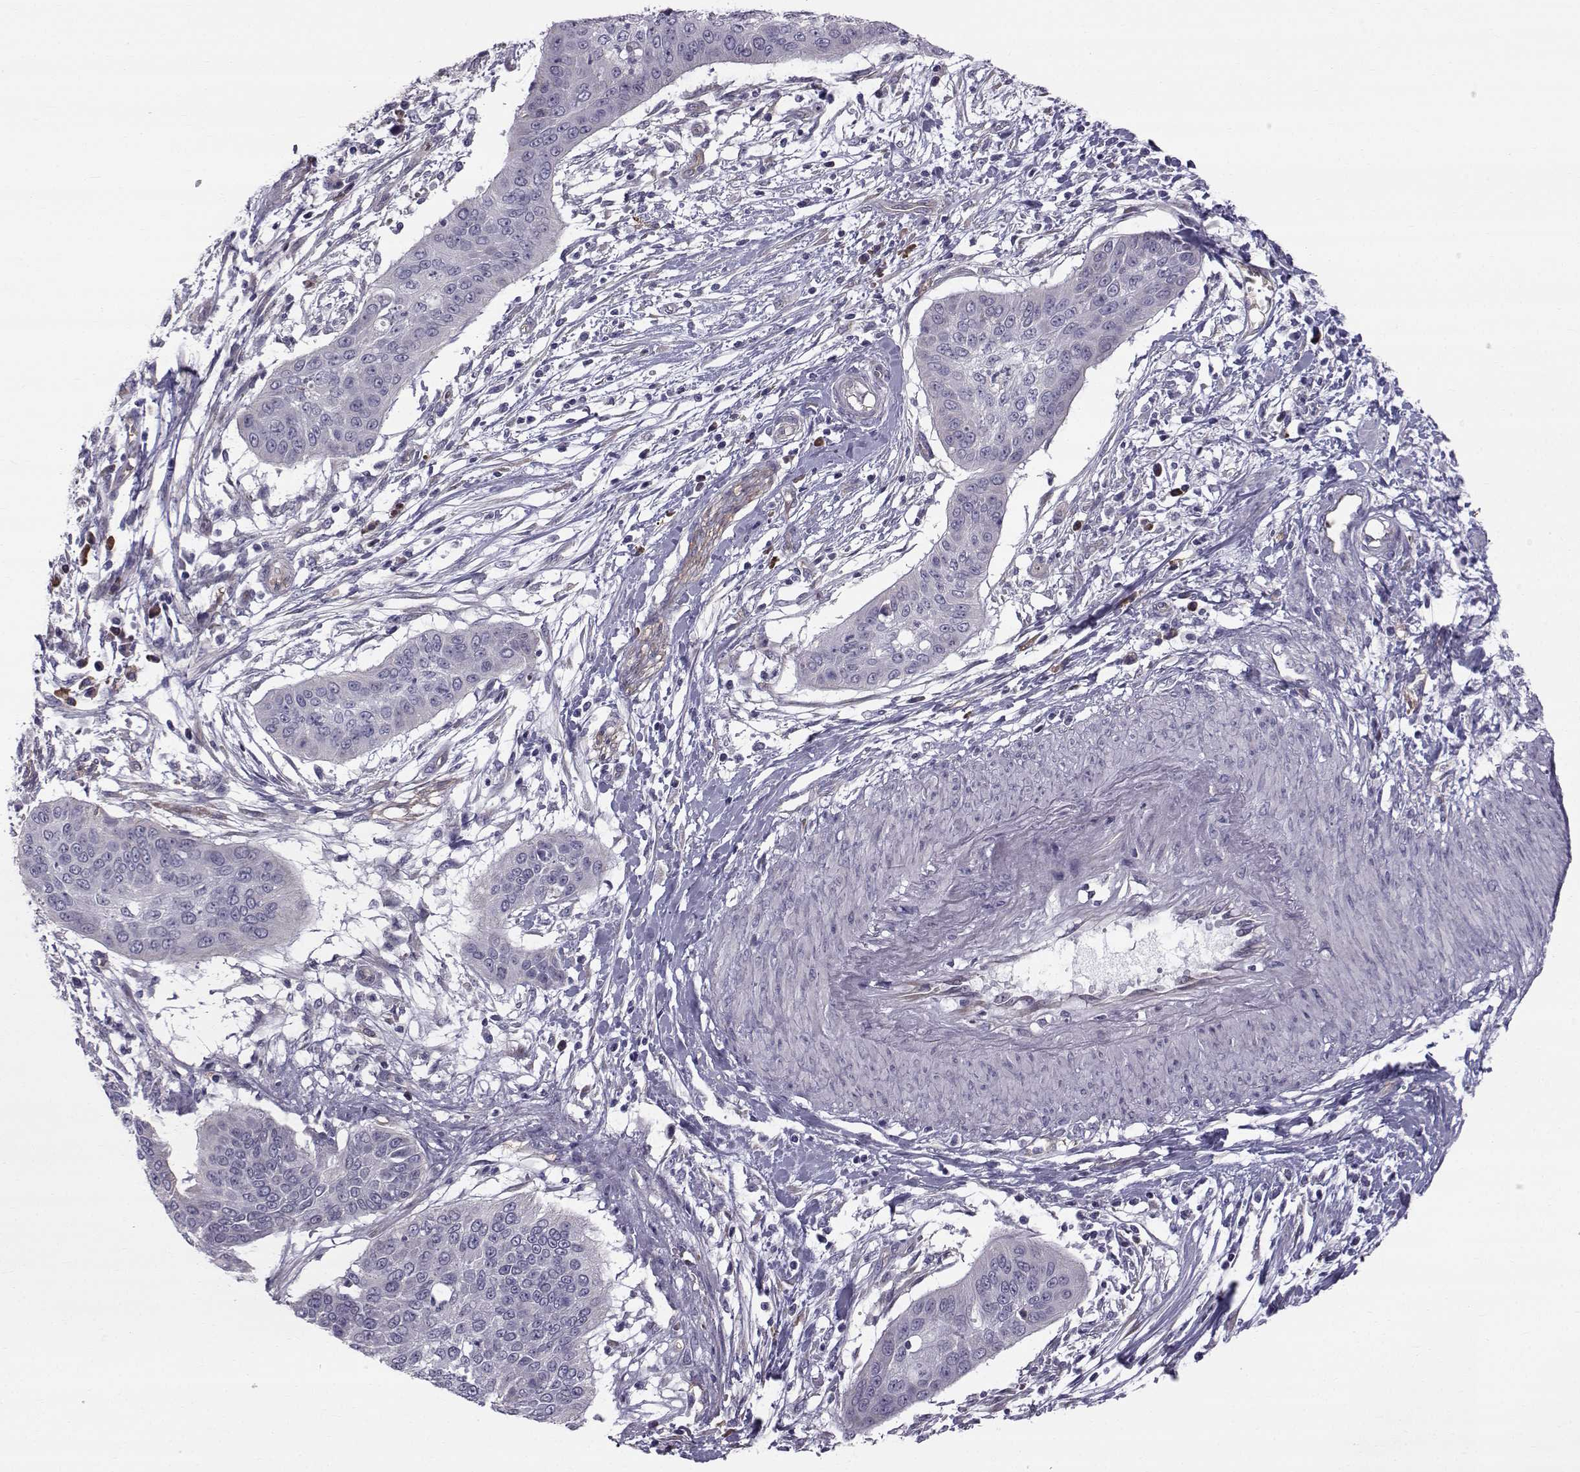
{"staining": {"intensity": "negative", "quantity": "none", "location": "none"}, "tissue": "cervical cancer", "cell_type": "Tumor cells", "image_type": "cancer", "snomed": [{"axis": "morphology", "description": "Squamous cell carcinoma, NOS"}, {"axis": "topography", "description": "Cervix"}], "caption": "Tumor cells show no significant expression in cervical squamous cell carcinoma.", "gene": "QPCT", "patient": {"sex": "female", "age": 39}}